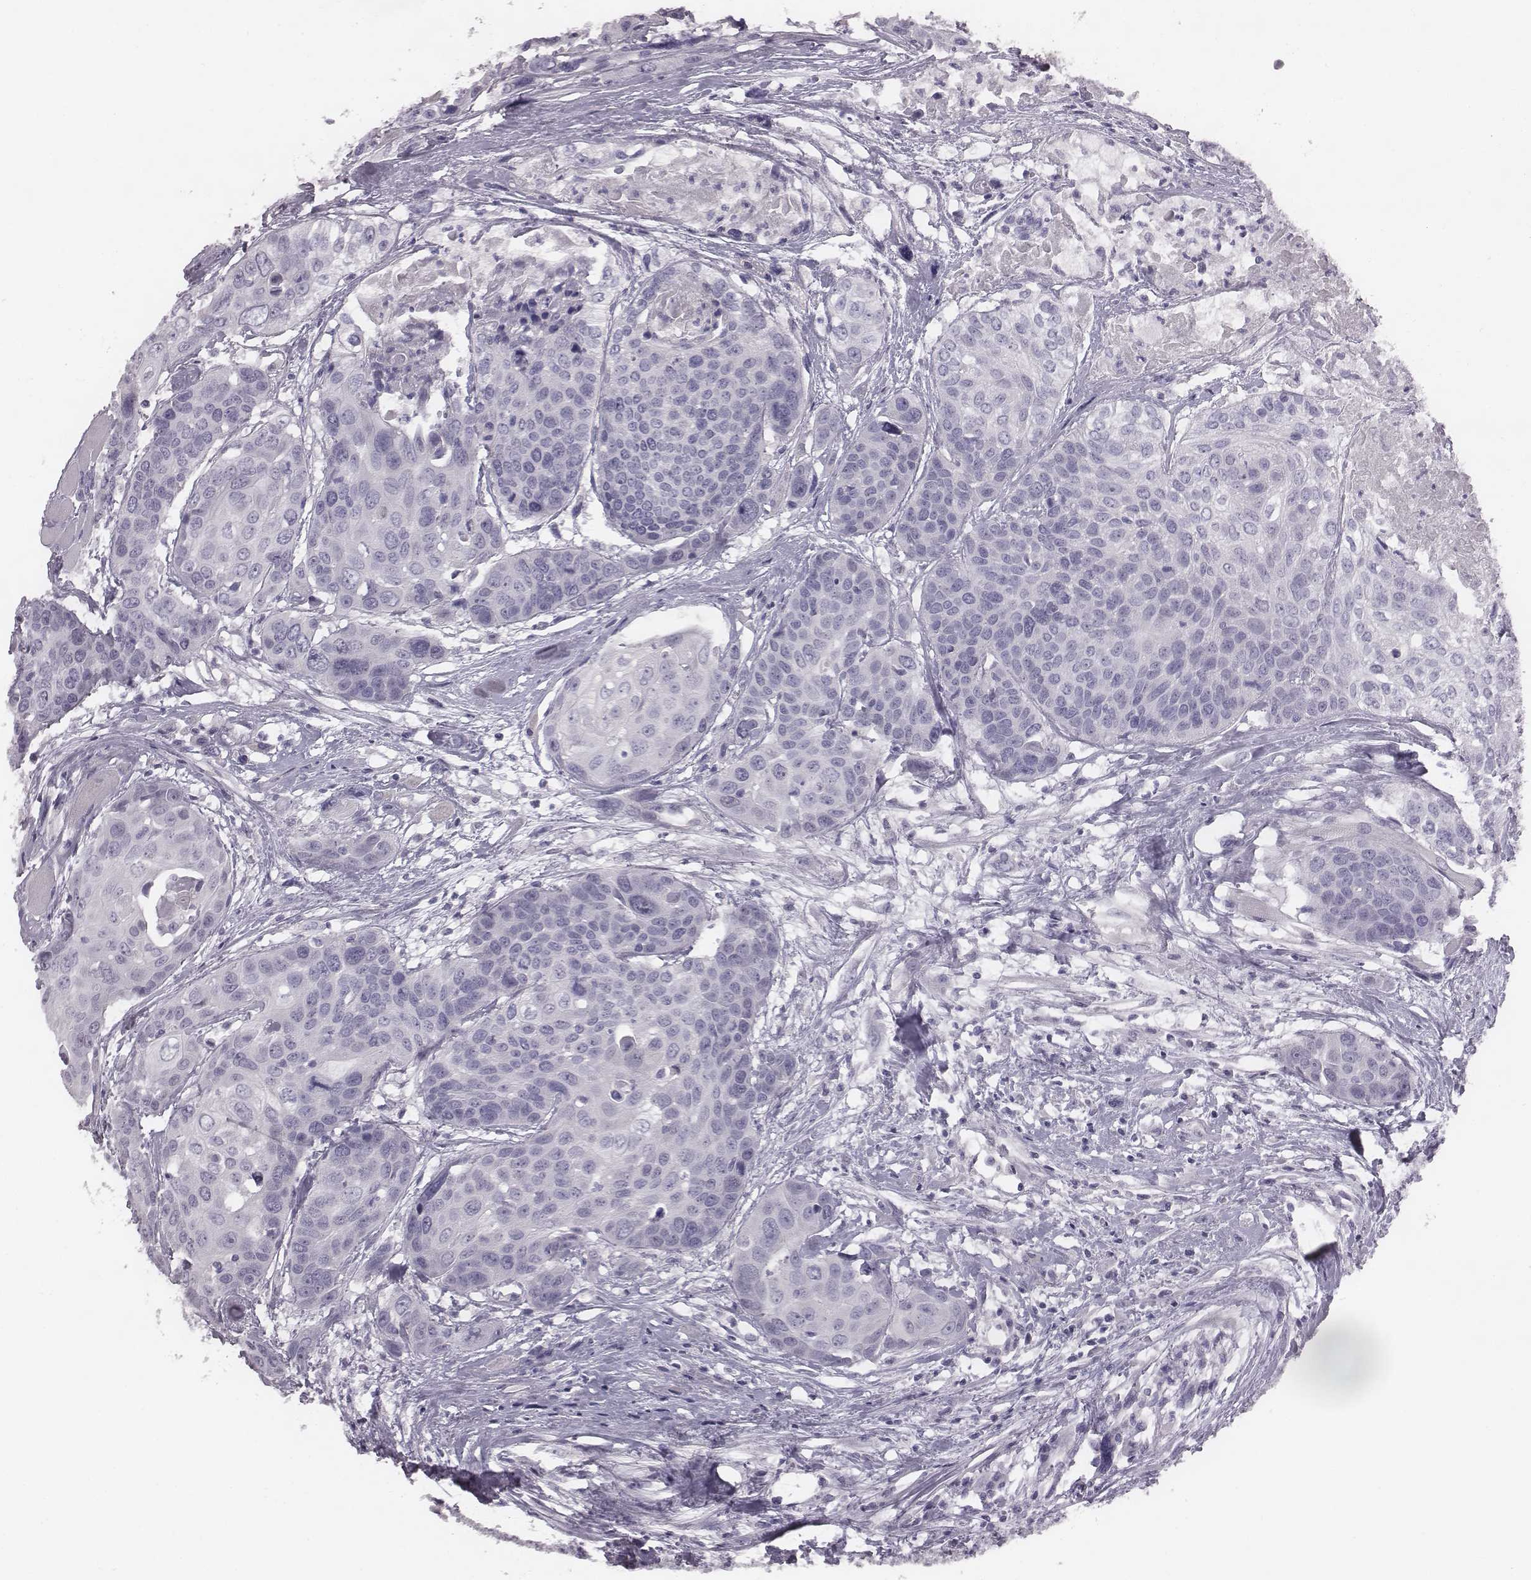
{"staining": {"intensity": "negative", "quantity": "none", "location": "none"}, "tissue": "head and neck cancer", "cell_type": "Tumor cells", "image_type": "cancer", "snomed": [{"axis": "morphology", "description": "Squamous cell carcinoma, NOS"}, {"axis": "topography", "description": "Oral tissue"}, {"axis": "topography", "description": "Head-Neck"}], "caption": "This is a photomicrograph of immunohistochemistry (IHC) staining of head and neck cancer, which shows no positivity in tumor cells.", "gene": "PDE8B", "patient": {"sex": "male", "age": 56}}